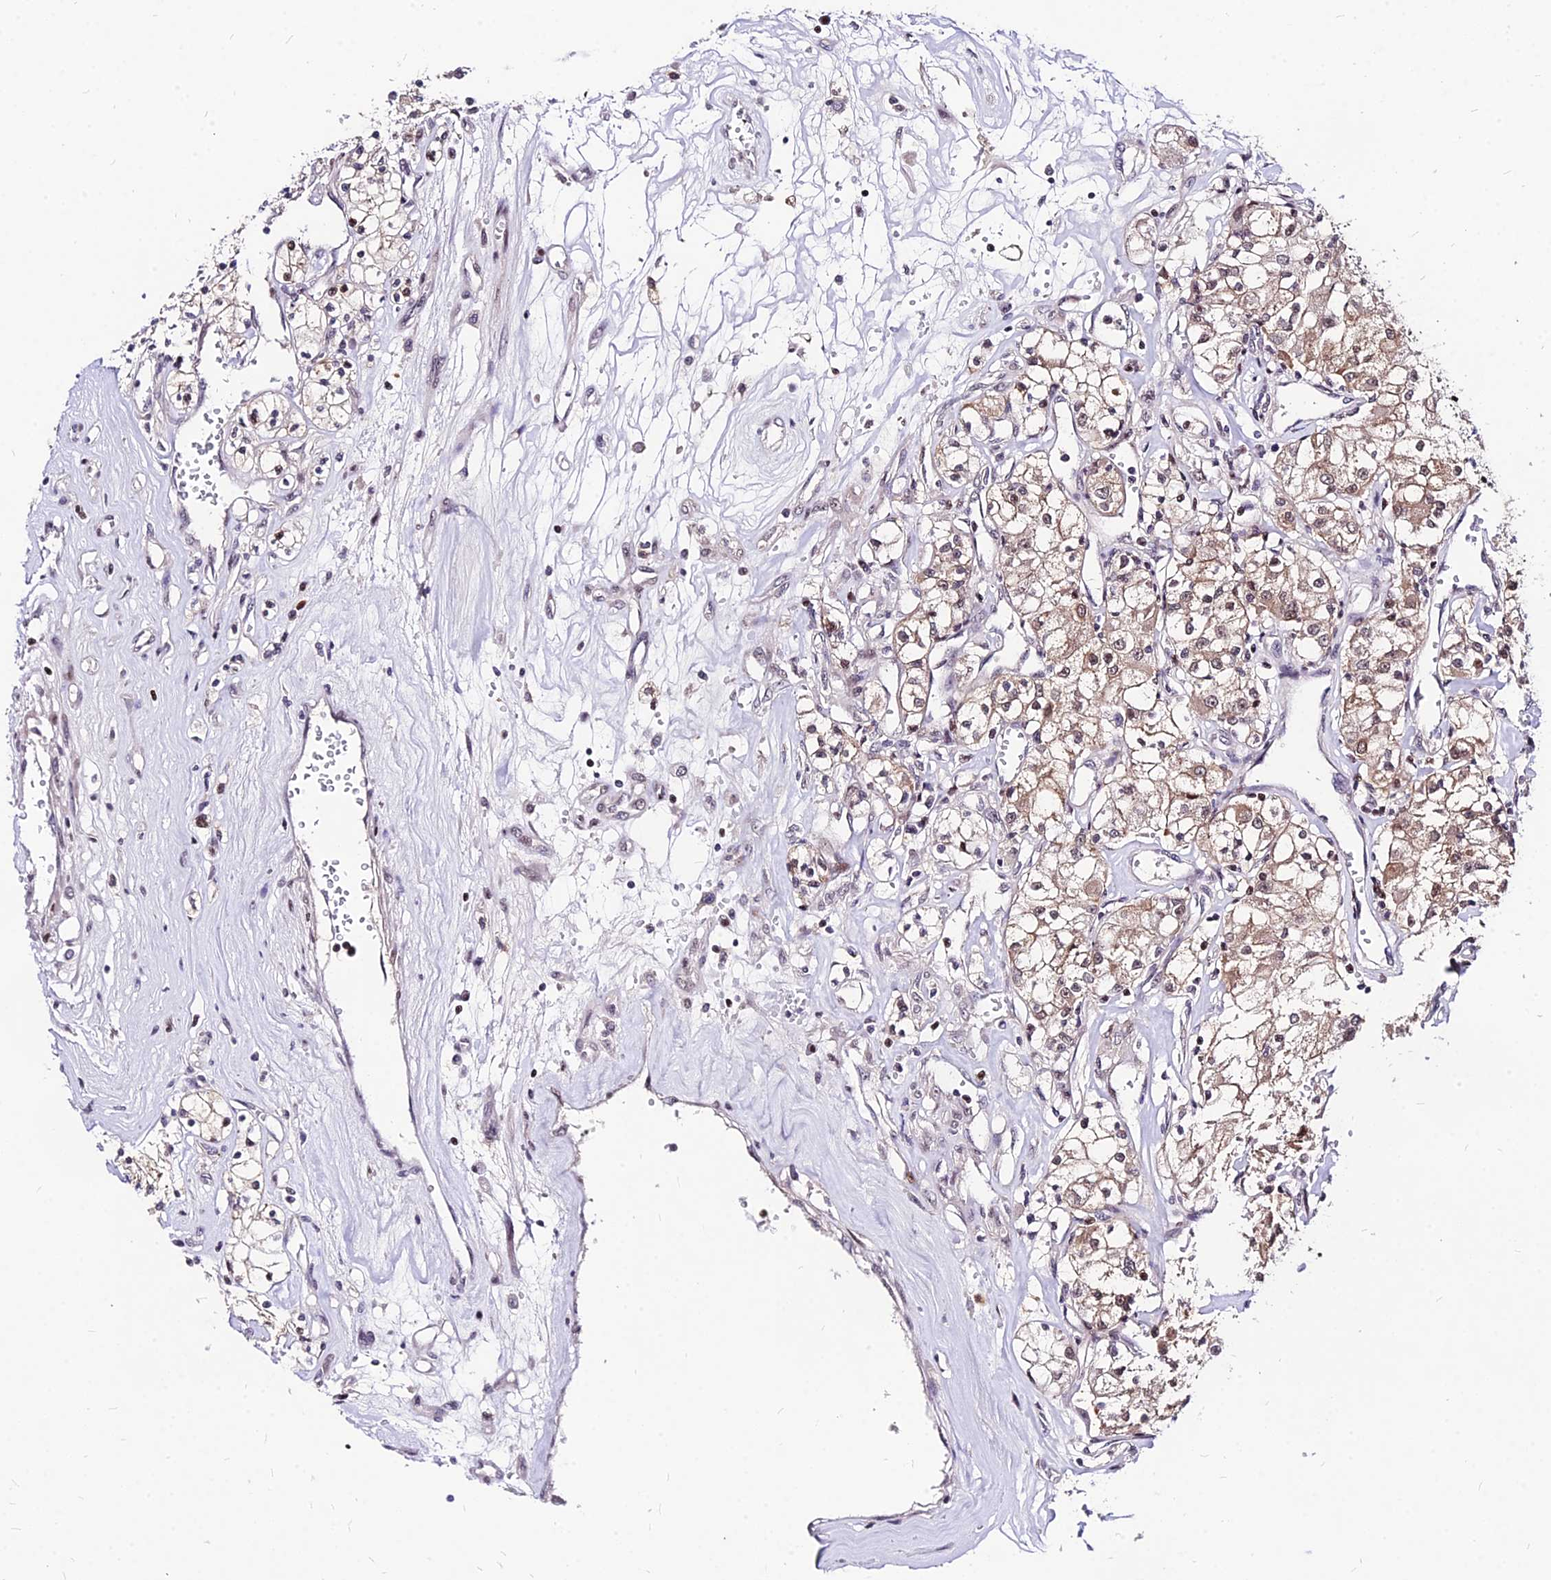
{"staining": {"intensity": "moderate", "quantity": "25%-75%", "location": "cytoplasmic/membranous"}, "tissue": "renal cancer", "cell_type": "Tumor cells", "image_type": "cancer", "snomed": [{"axis": "morphology", "description": "Adenocarcinoma, NOS"}, {"axis": "topography", "description": "Kidney"}], "caption": "Moderate cytoplasmic/membranous positivity for a protein is identified in approximately 25%-75% of tumor cells of renal adenocarcinoma using immunohistochemistry.", "gene": "DDX55", "patient": {"sex": "female", "age": 59}}